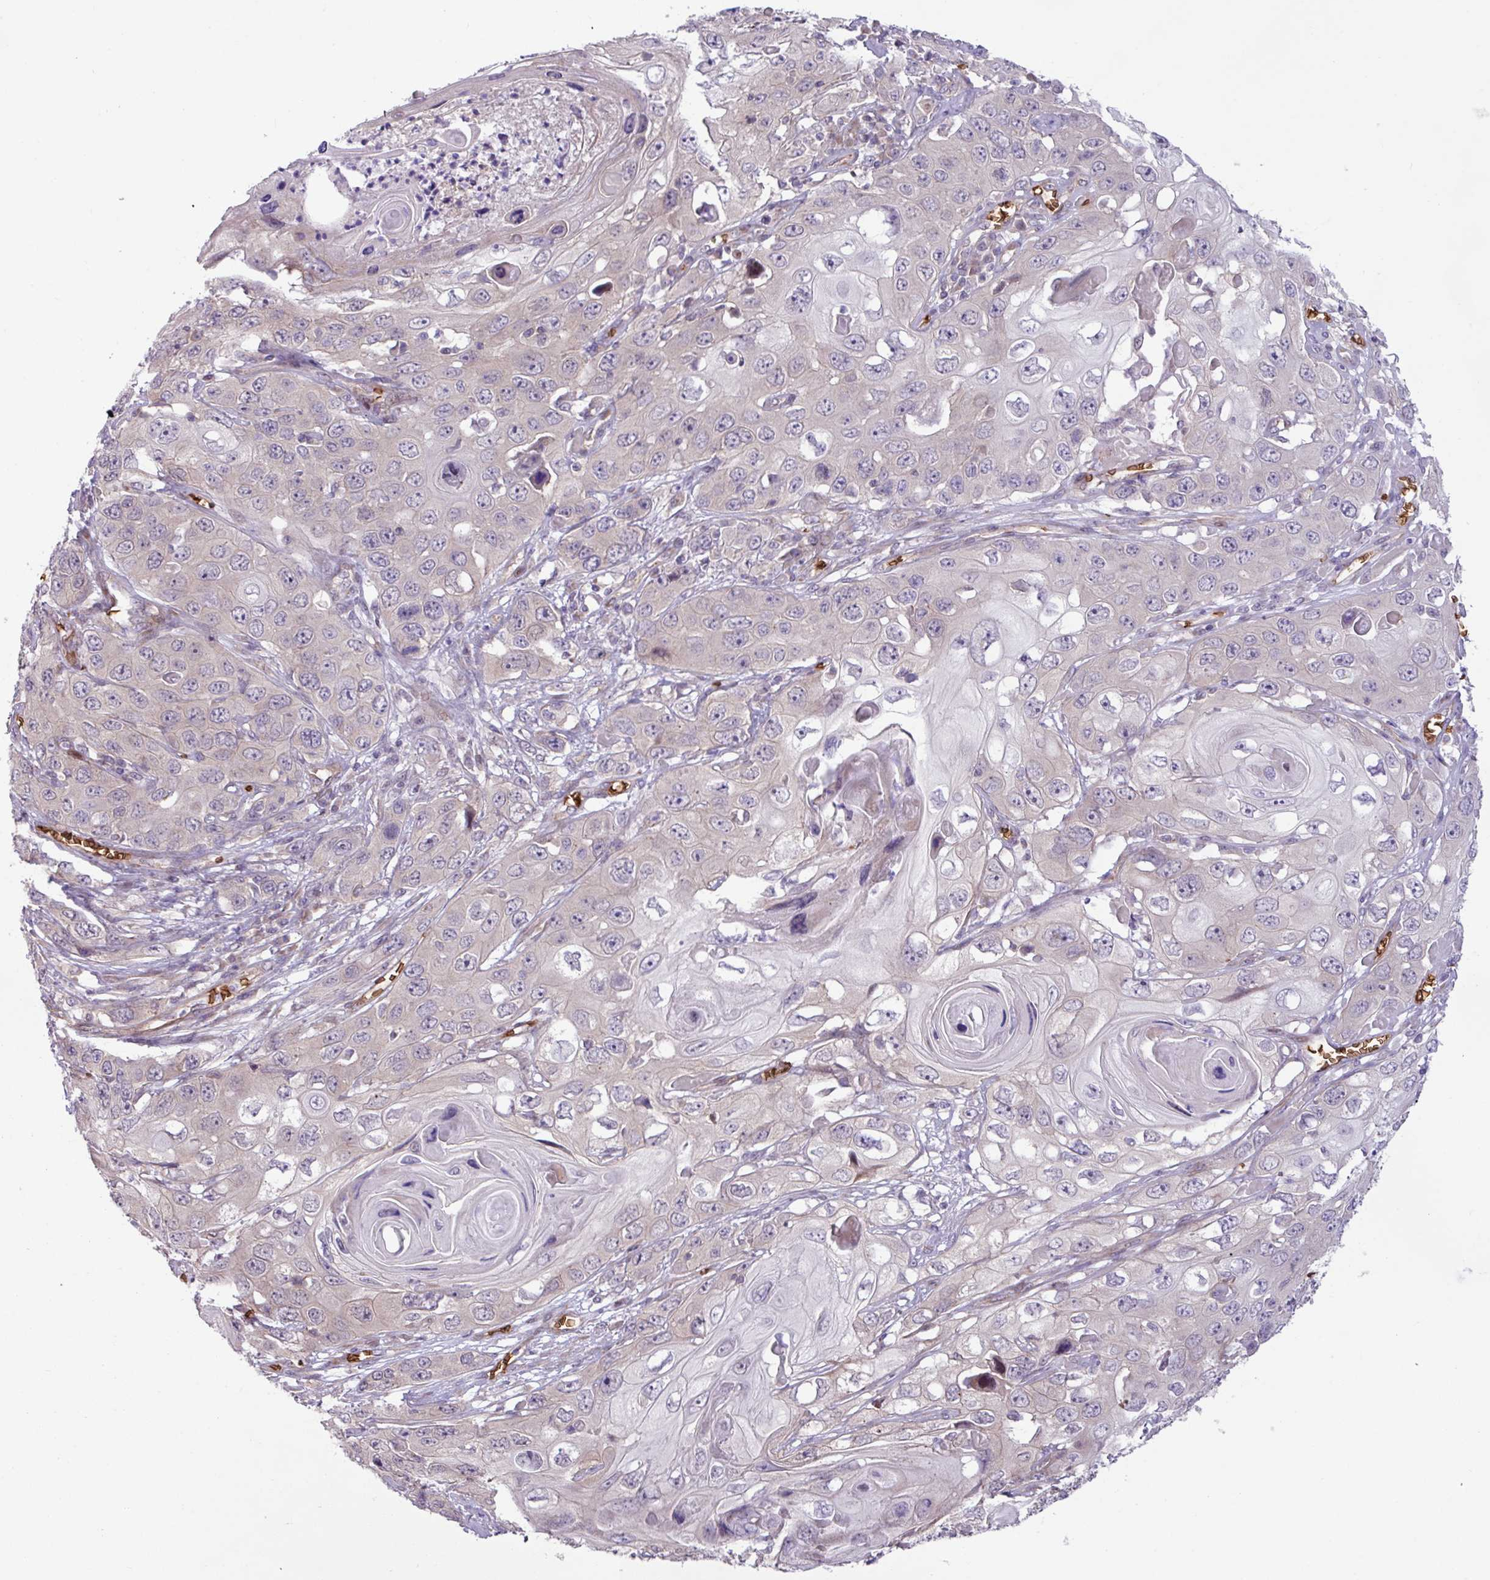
{"staining": {"intensity": "negative", "quantity": "none", "location": "none"}, "tissue": "skin cancer", "cell_type": "Tumor cells", "image_type": "cancer", "snomed": [{"axis": "morphology", "description": "Squamous cell carcinoma, NOS"}, {"axis": "topography", "description": "Skin"}], "caption": "Protein analysis of skin squamous cell carcinoma reveals no significant positivity in tumor cells.", "gene": "RAD21L1", "patient": {"sex": "male", "age": 55}}